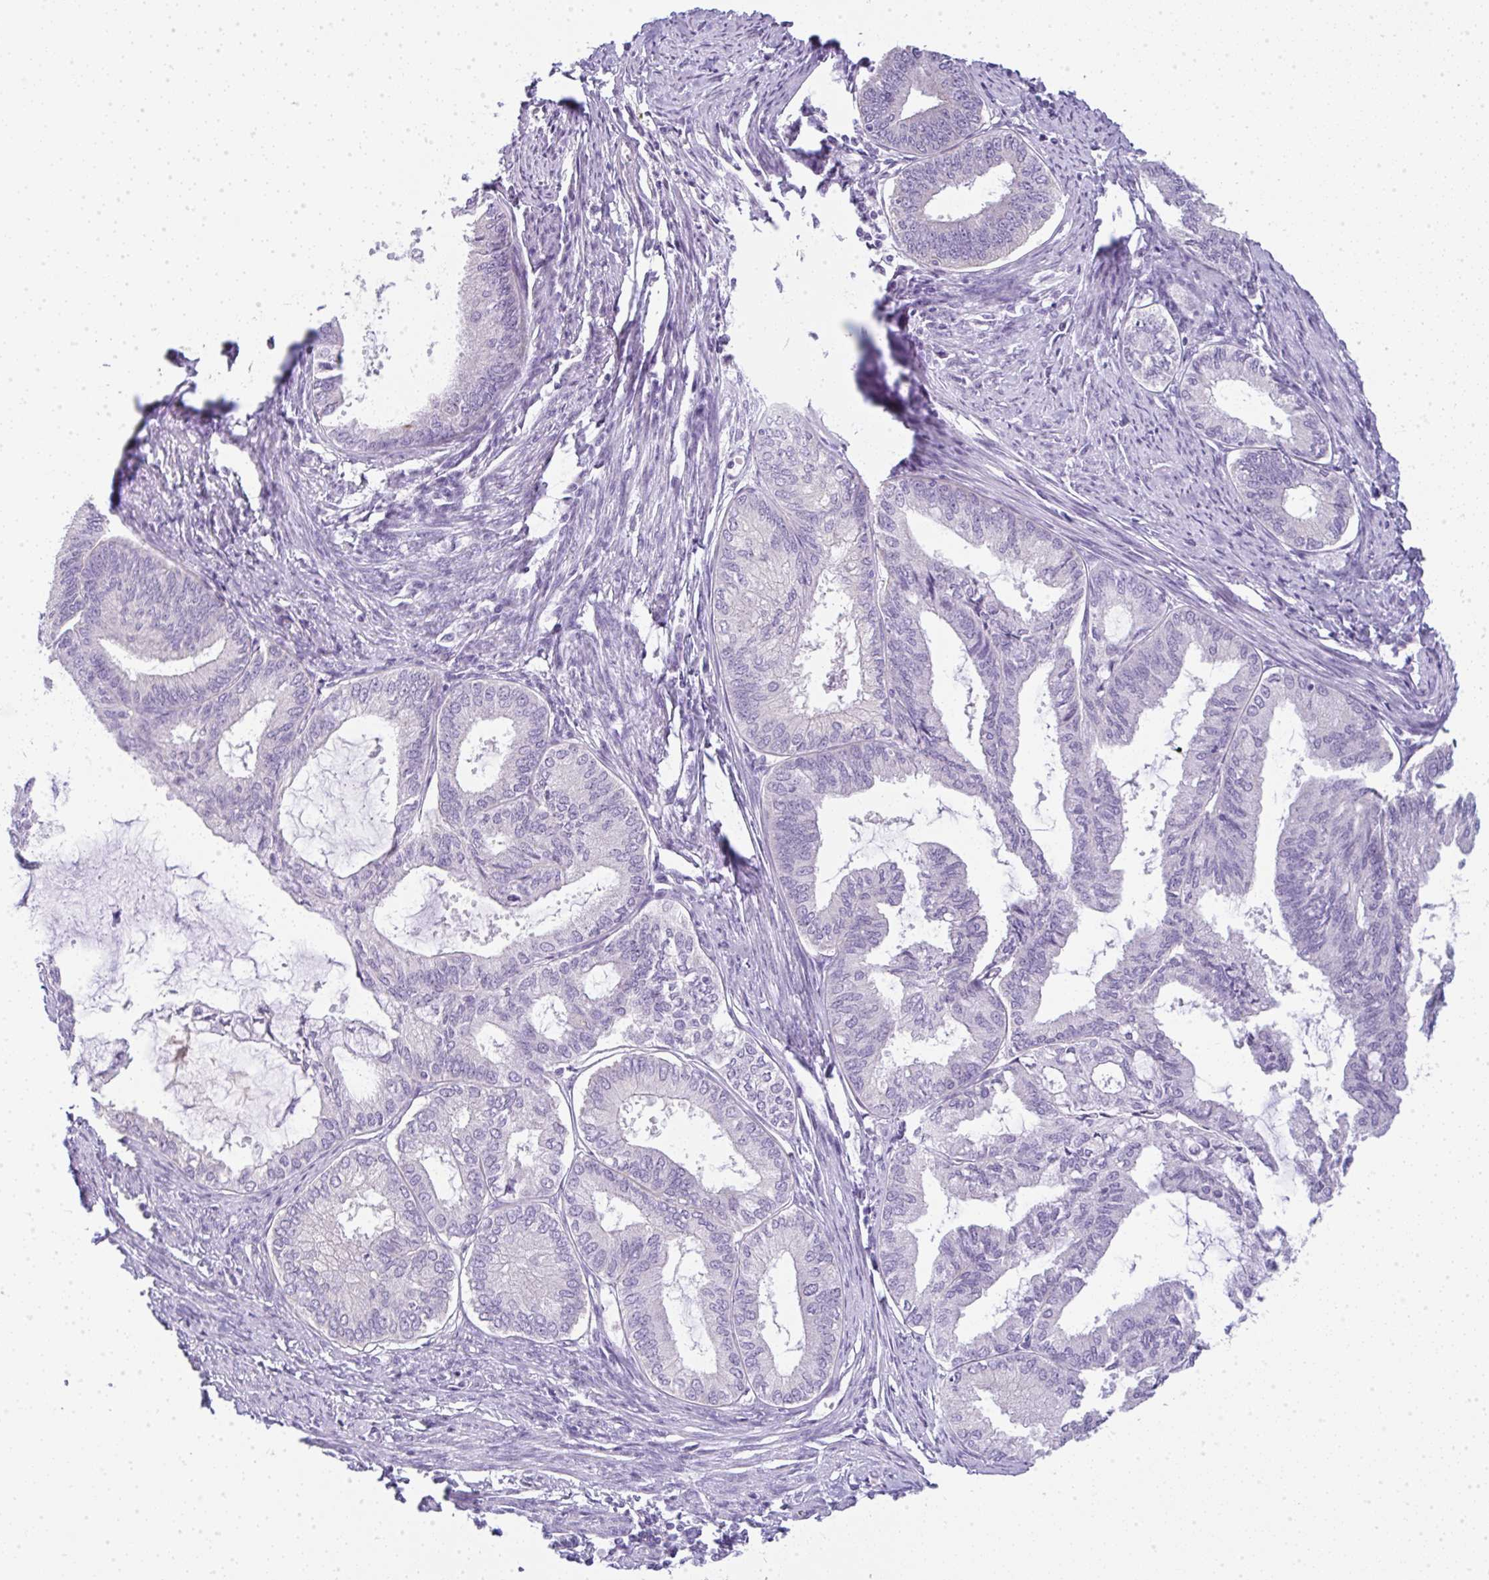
{"staining": {"intensity": "negative", "quantity": "none", "location": "none"}, "tissue": "endometrial cancer", "cell_type": "Tumor cells", "image_type": "cancer", "snomed": [{"axis": "morphology", "description": "Adenocarcinoma, NOS"}, {"axis": "topography", "description": "Endometrium"}], "caption": "Immunohistochemistry histopathology image of neoplastic tissue: human endometrial cancer (adenocarcinoma) stained with DAB (3,3'-diaminobenzidine) reveals no significant protein staining in tumor cells.", "gene": "LPAR4", "patient": {"sex": "female", "age": 86}}